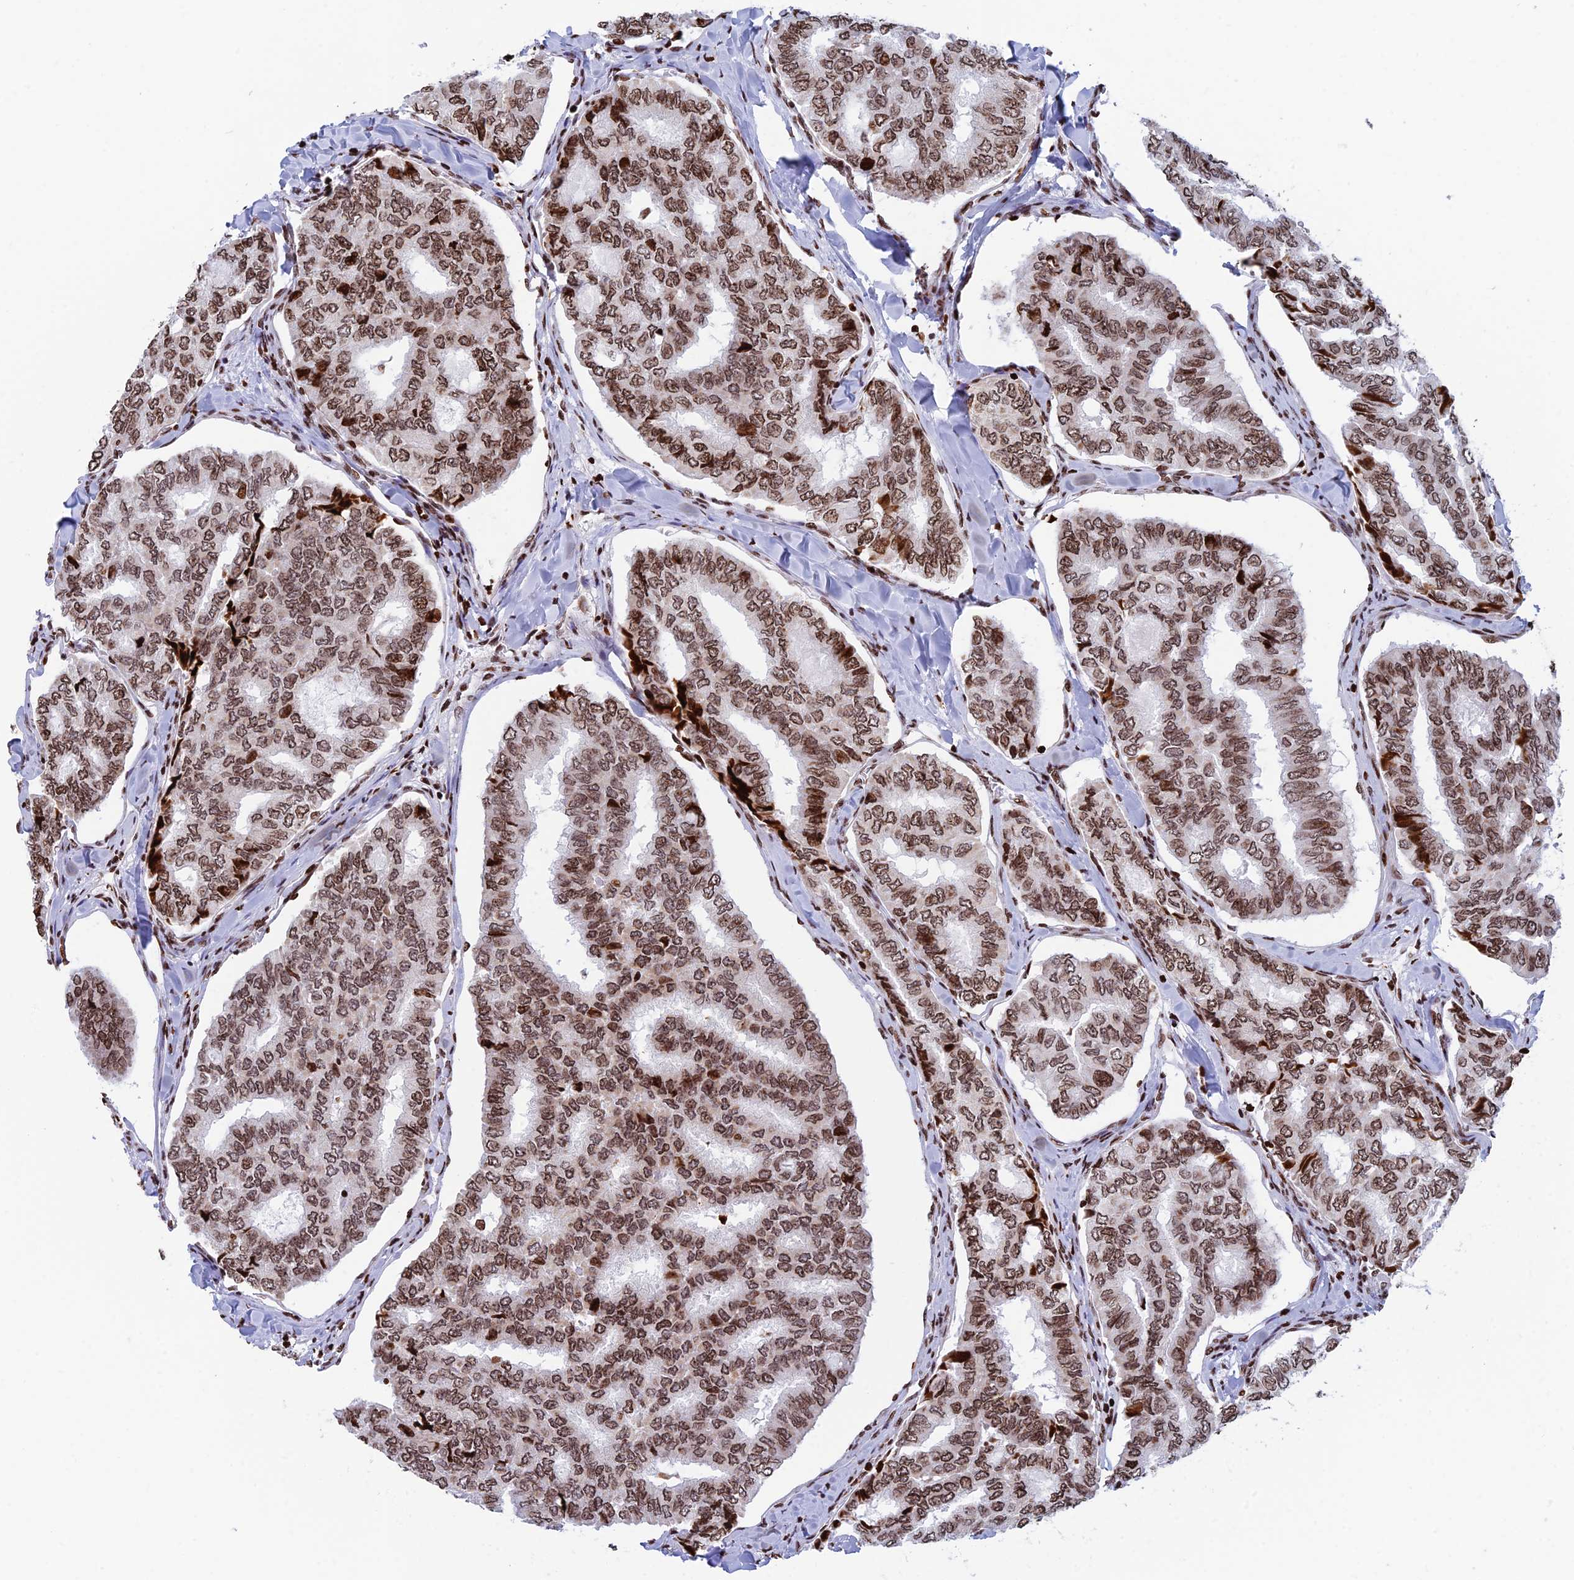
{"staining": {"intensity": "moderate", "quantity": ">75%", "location": "nuclear"}, "tissue": "thyroid cancer", "cell_type": "Tumor cells", "image_type": "cancer", "snomed": [{"axis": "morphology", "description": "Papillary adenocarcinoma, NOS"}, {"axis": "topography", "description": "Thyroid gland"}], "caption": "Human thyroid cancer stained with a brown dye exhibits moderate nuclear positive staining in about >75% of tumor cells.", "gene": "RPAP1", "patient": {"sex": "female", "age": 35}}